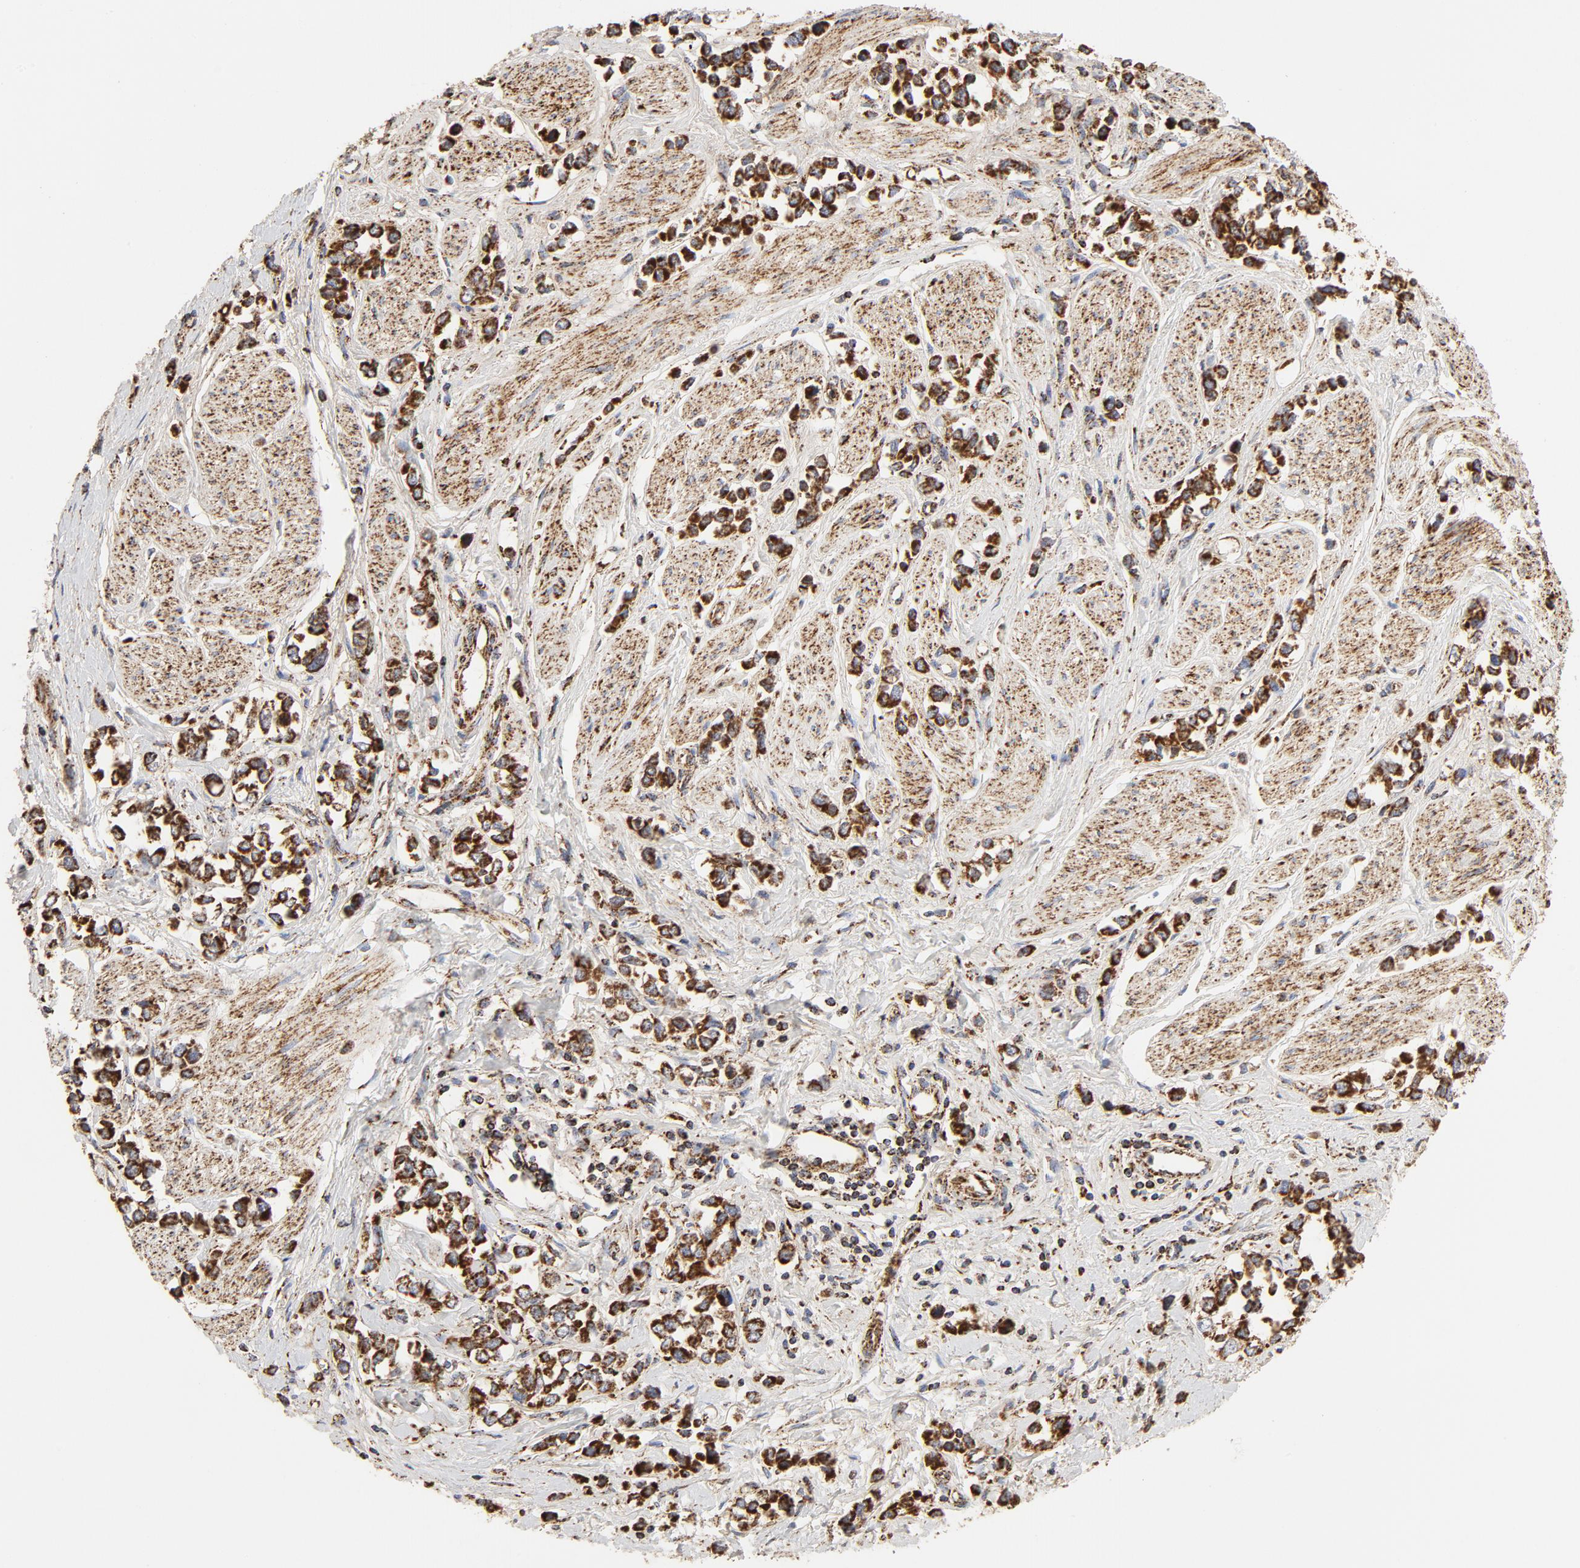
{"staining": {"intensity": "strong", "quantity": ">75%", "location": "cytoplasmic/membranous"}, "tissue": "stomach cancer", "cell_type": "Tumor cells", "image_type": "cancer", "snomed": [{"axis": "morphology", "description": "Adenocarcinoma, NOS"}, {"axis": "topography", "description": "Stomach, upper"}], "caption": "Protein staining of stomach adenocarcinoma tissue demonstrates strong cytoplasmic/membranous expression in about >75% of tumor cells.", "gene": "PCNX4", "patient": {"sex": "male", "age": 76}}